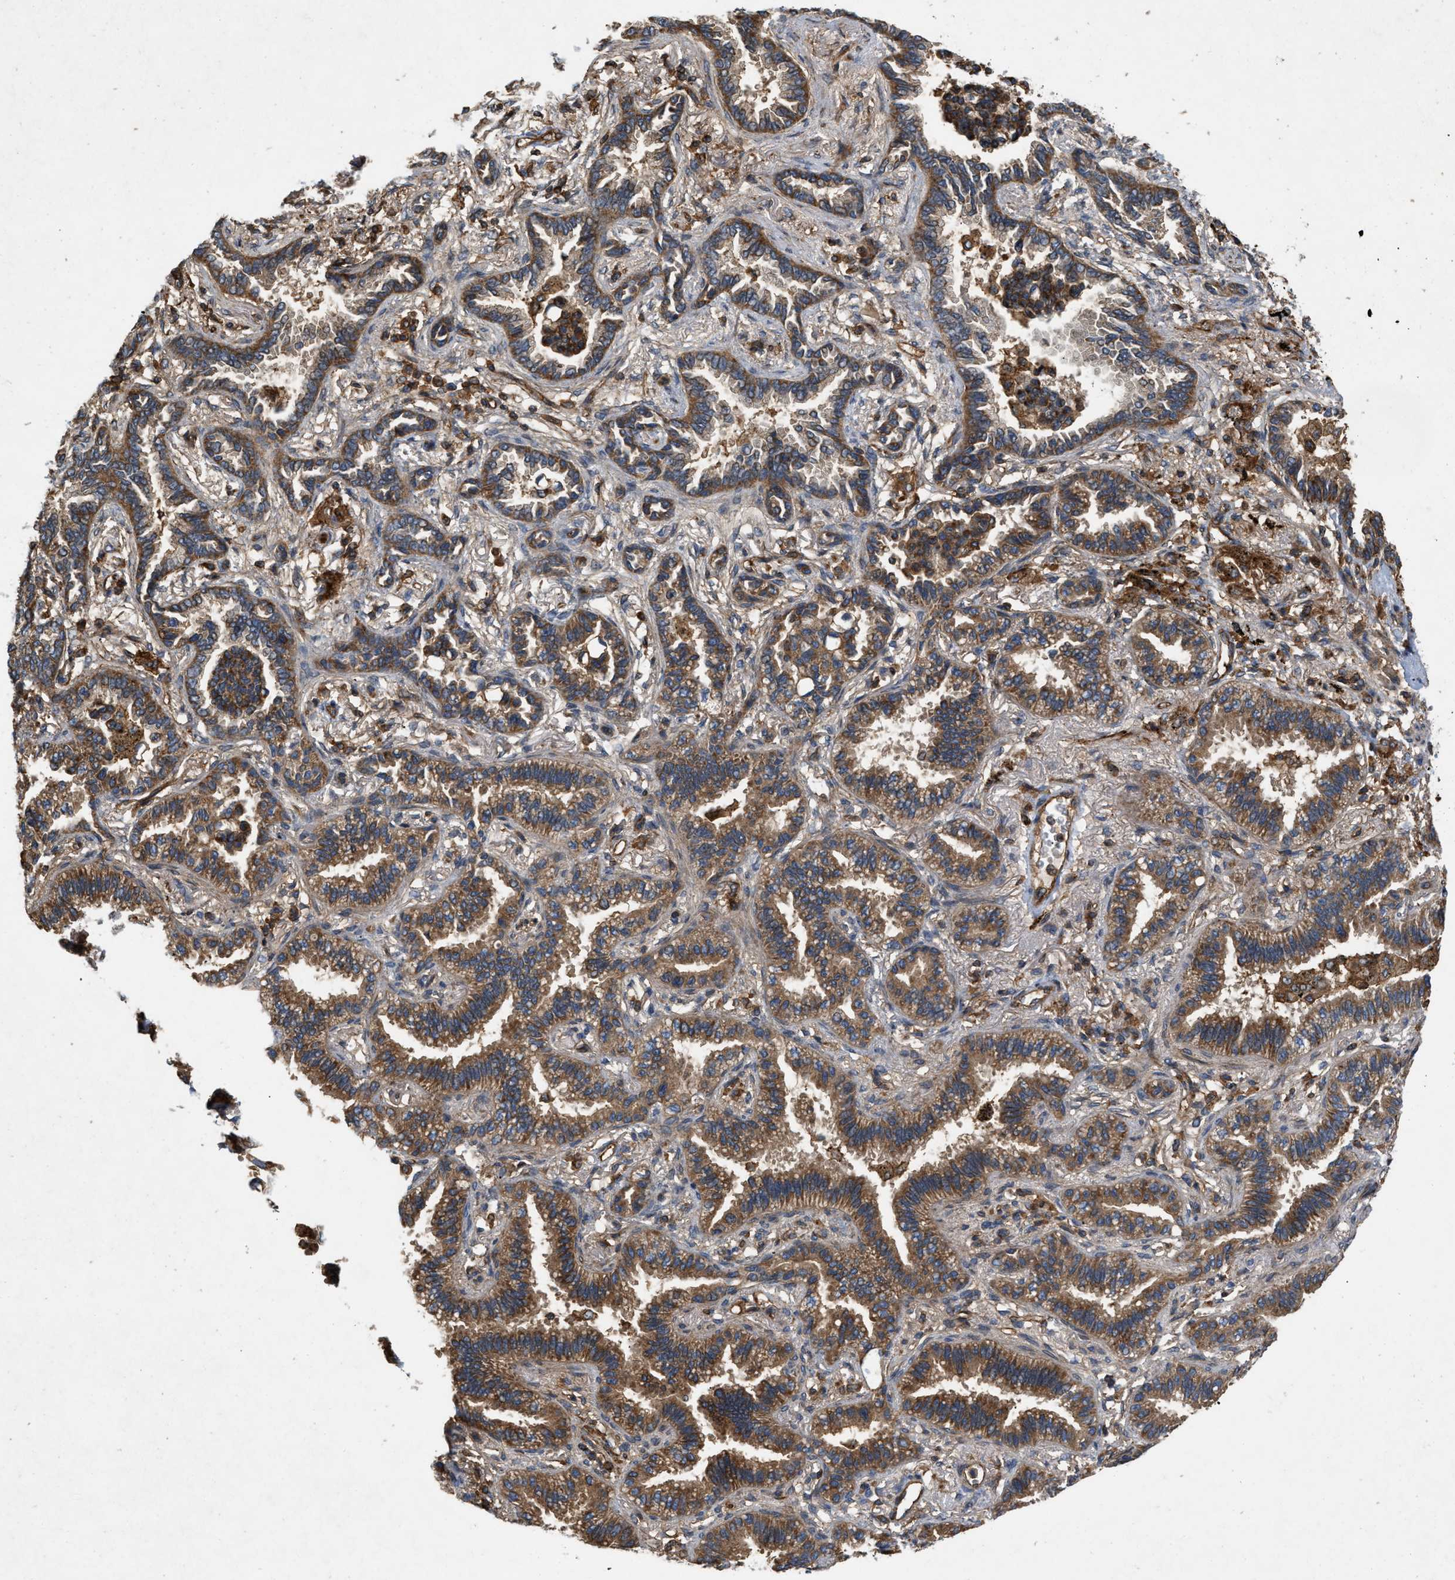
{"staining": {"intensity": "strong", "quantity": ">75%", "location": "cytoplasmic/membranous"}, "tissue": "lung cancer", "cell_type": "Tumor cells", "image_type": "cancer", "snomed": [{"axis": "morphology", "description": "Normal tissue, NOS"}, {"axis": "morphology", "description": "Adenocarcinoma, NOS"}, {"axis": "topography", "description": "Lung"}], "caption": "This is a photomicrograph of IHC staining of lung cancer (adenocarcinoma), which shows strong staining in the cytoplasmic/membranous of tumor cells.", "gene": "GNB4", "patient": {"sex": "male", "age": 59}}